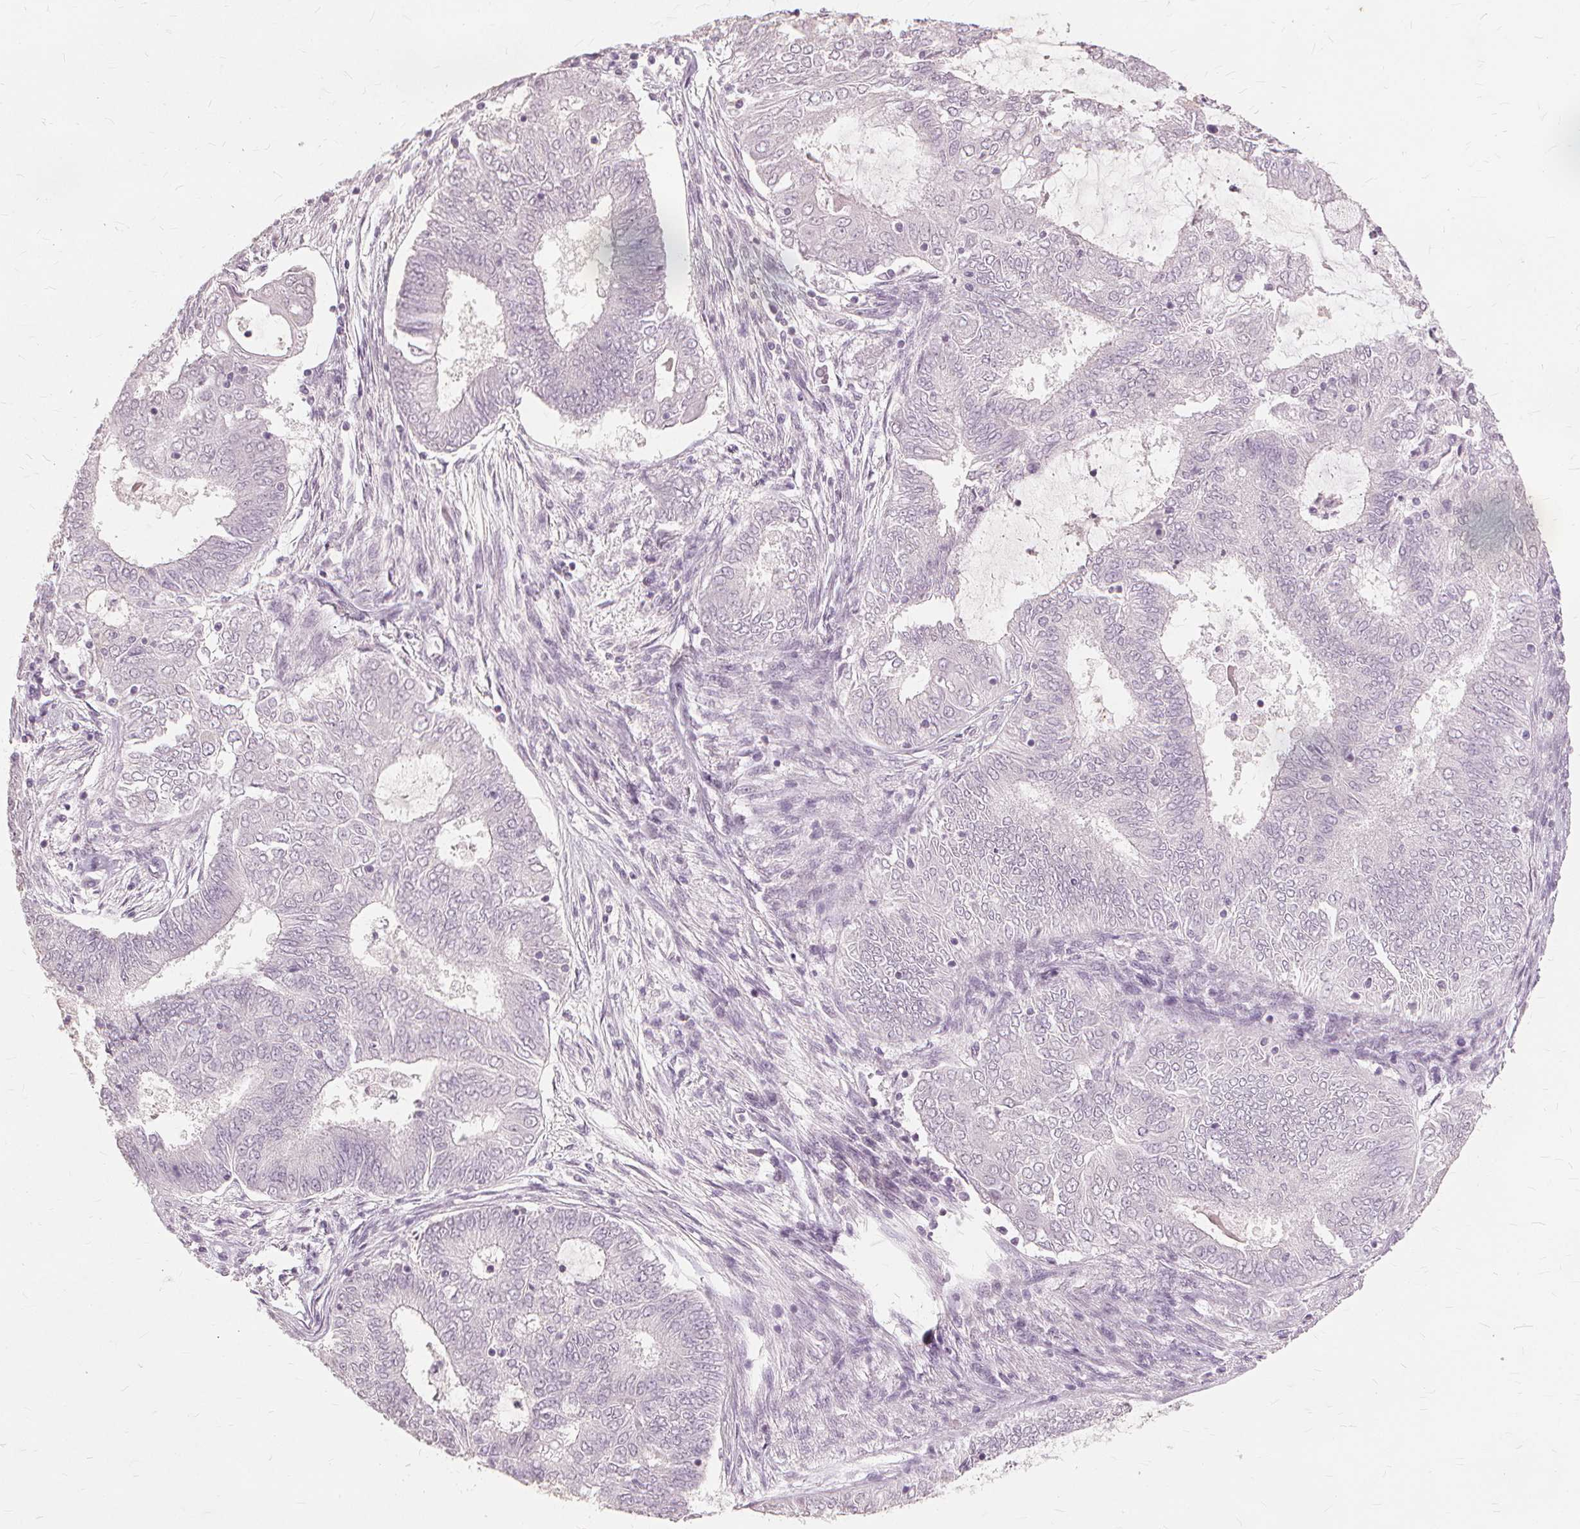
{"staining": {"intensity": "negative", "quantity": "none", "location": "none"}, "tissue": "endometrial cancer", "cell_type": "Tumor cells", "image_type": "cancer", "snomed": [{"axis": "morphology", "description": "Adenocarcinoma, NOS"}, {"axis": "topography", "description": "Endometrium"}], "caption": "Endometrial cancer was stained to show a protein in brown. There is no significant staining in tumor cells.", "gene": "SFTPD", "patient": {"sex": "female", "age": 62}}